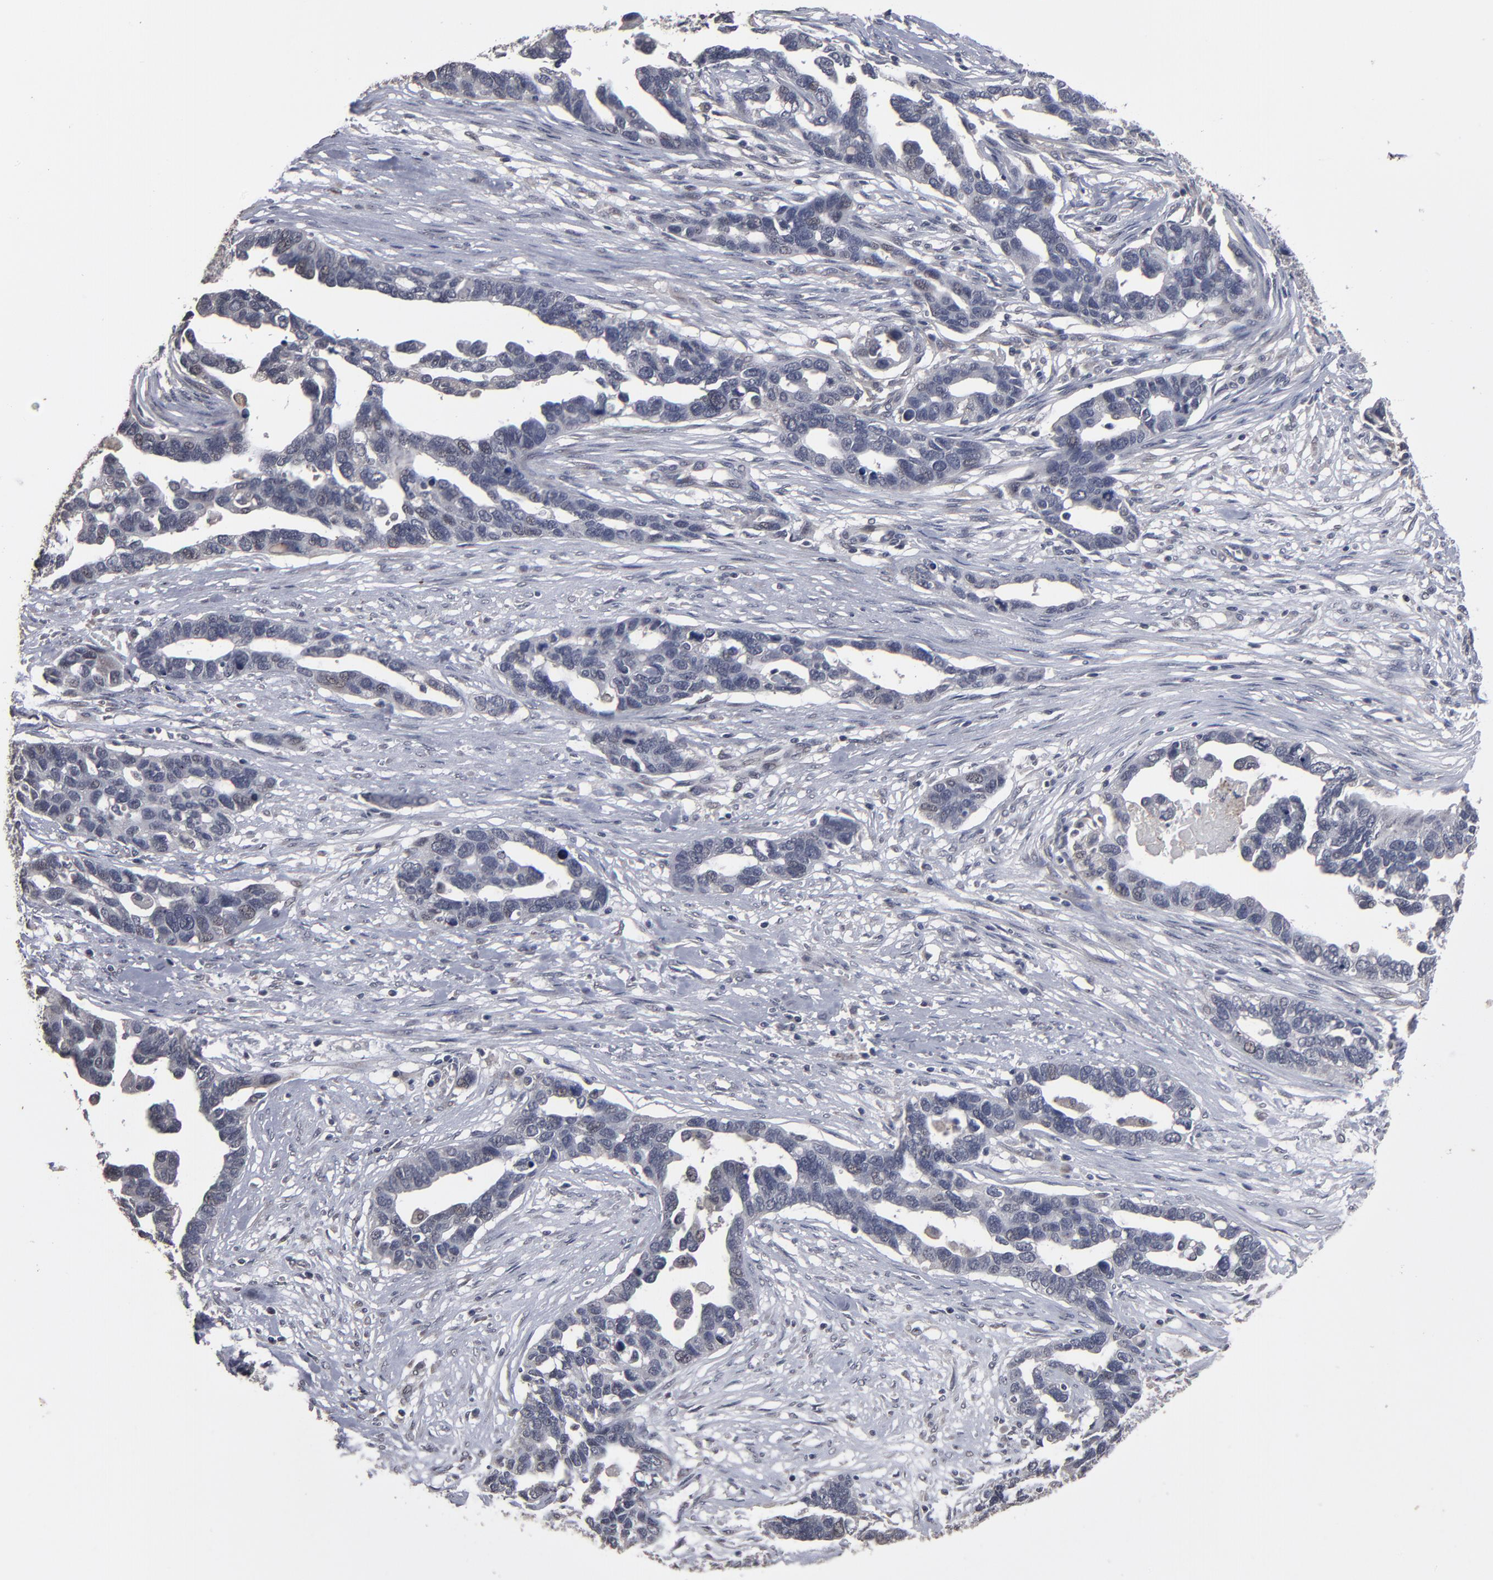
{"staining": {"intensity": "weak", "quantity": "<25%", "location": "cytoplasmic/membranous,nuclear"}, "tissue": "ovarian cancer", "cell_type": "Tumor cells", "image_type": "cancer", "snomed": [{"axis": "morphology", "description": "Cystadenocarcinoma, serous, NOS"}, {"axis": "topography", "description": "Ovary"}], "caption": "Tumor cells are negative for protein expression in human ovarian cancer (serous cystadenocarcinoma).", "gene": "SLC22A17", "patient": {"sex": "female", "age": 54}}